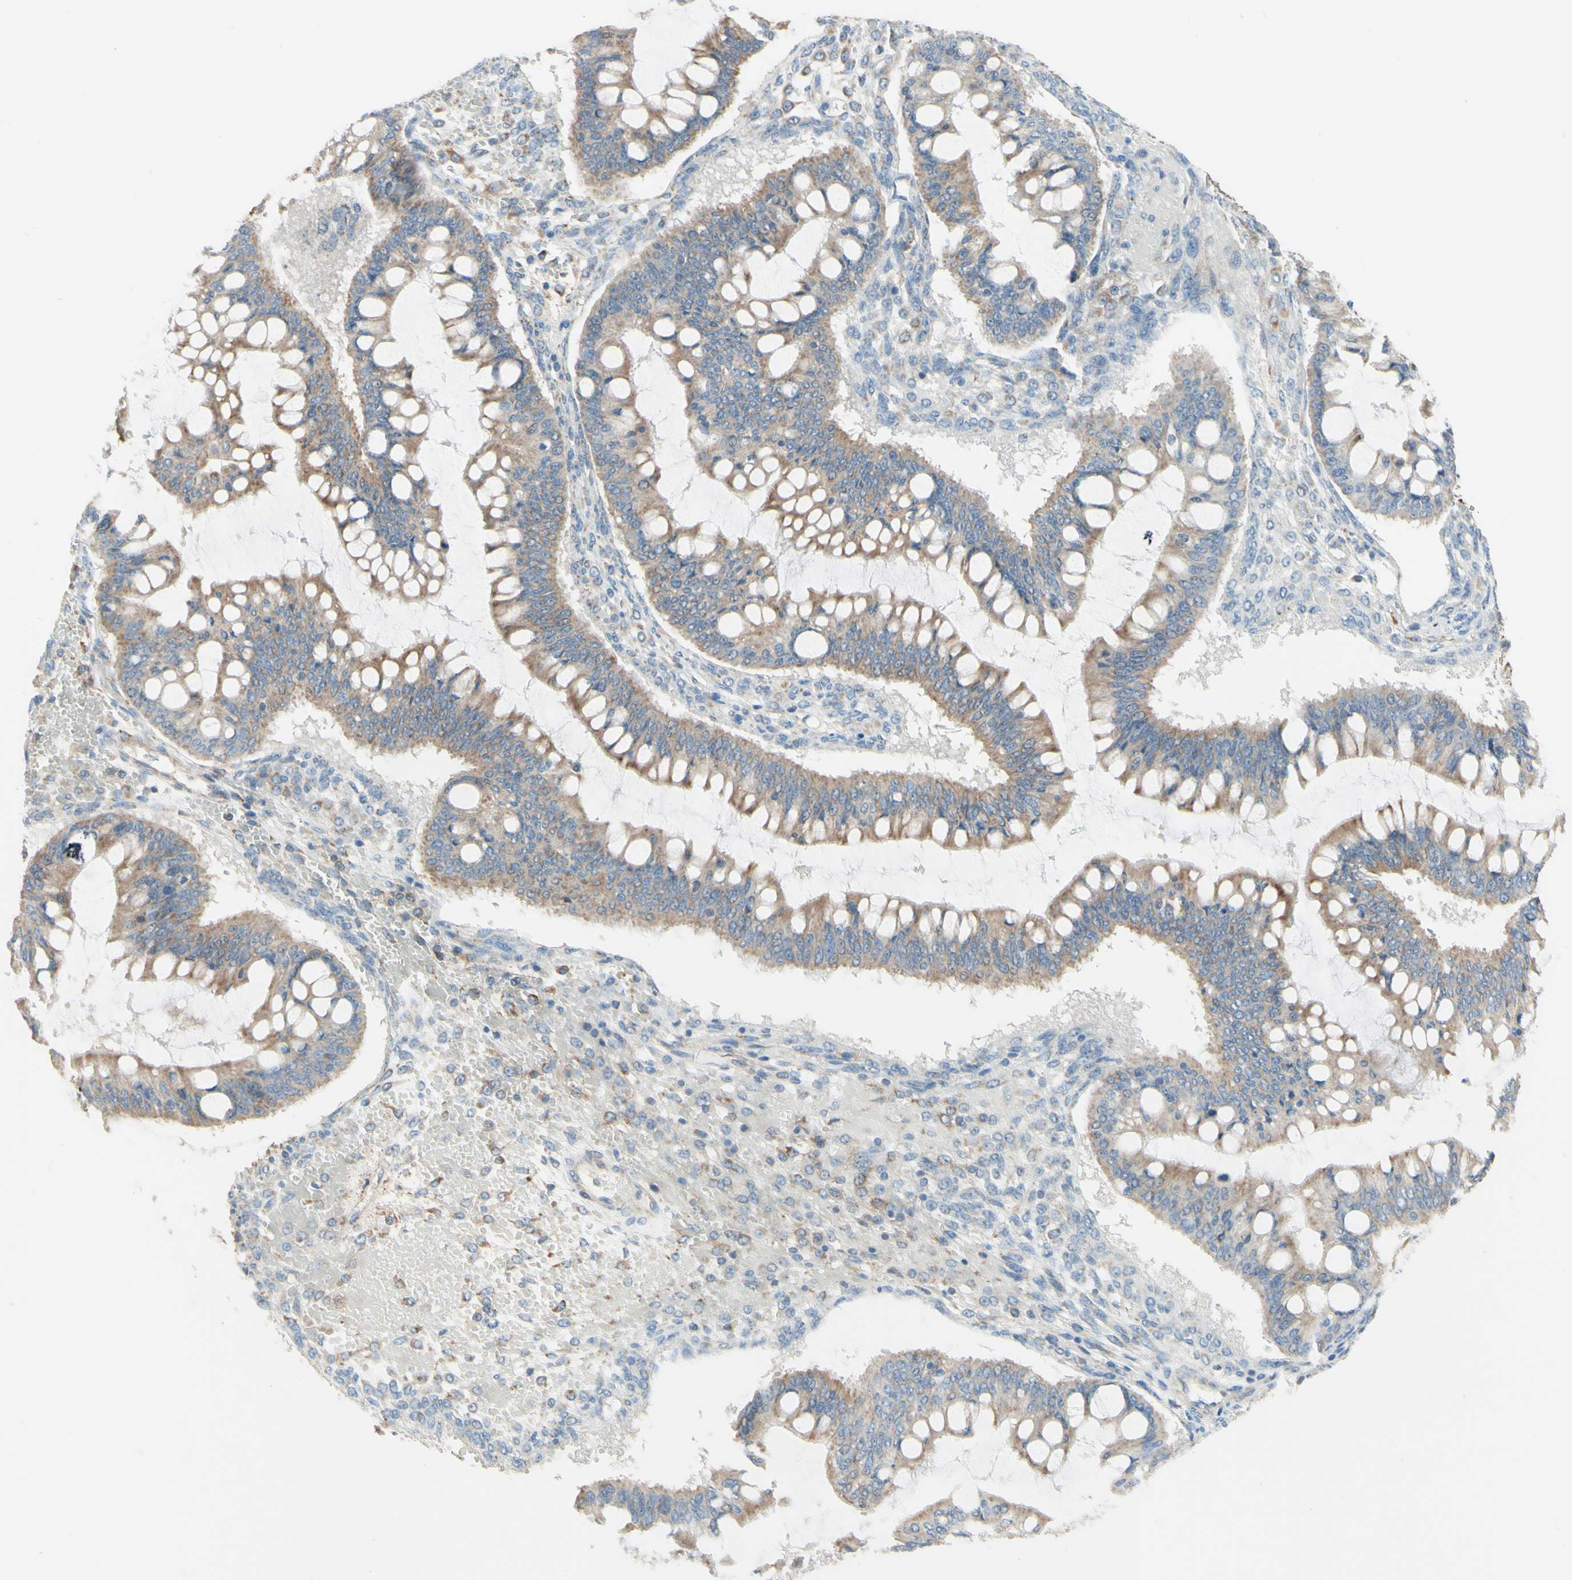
{"staining": {"intensity": "moderate", "quantity": ">75%", "location": "cytoplasmic/membranous"}, "tissue": "ovarian cancer", "cell_type": "Tumor cells", "image_type": "cancer", "snomed": [{"axis": "morphology", "description": "Cystadenocarcinoma, mucinous, NOS"}, {"axis": "topography", "description": "Ovary"}], "caption": "Immunohistochemical staining of human ovarian cancer (mucinous cystadenocarcinoma) shows moderate cytoplasmic/membranous protein staining in approximately >75% of tumor cells.", "gene": "ARMC10", "patient": {"sex": "female", "age": 73}}